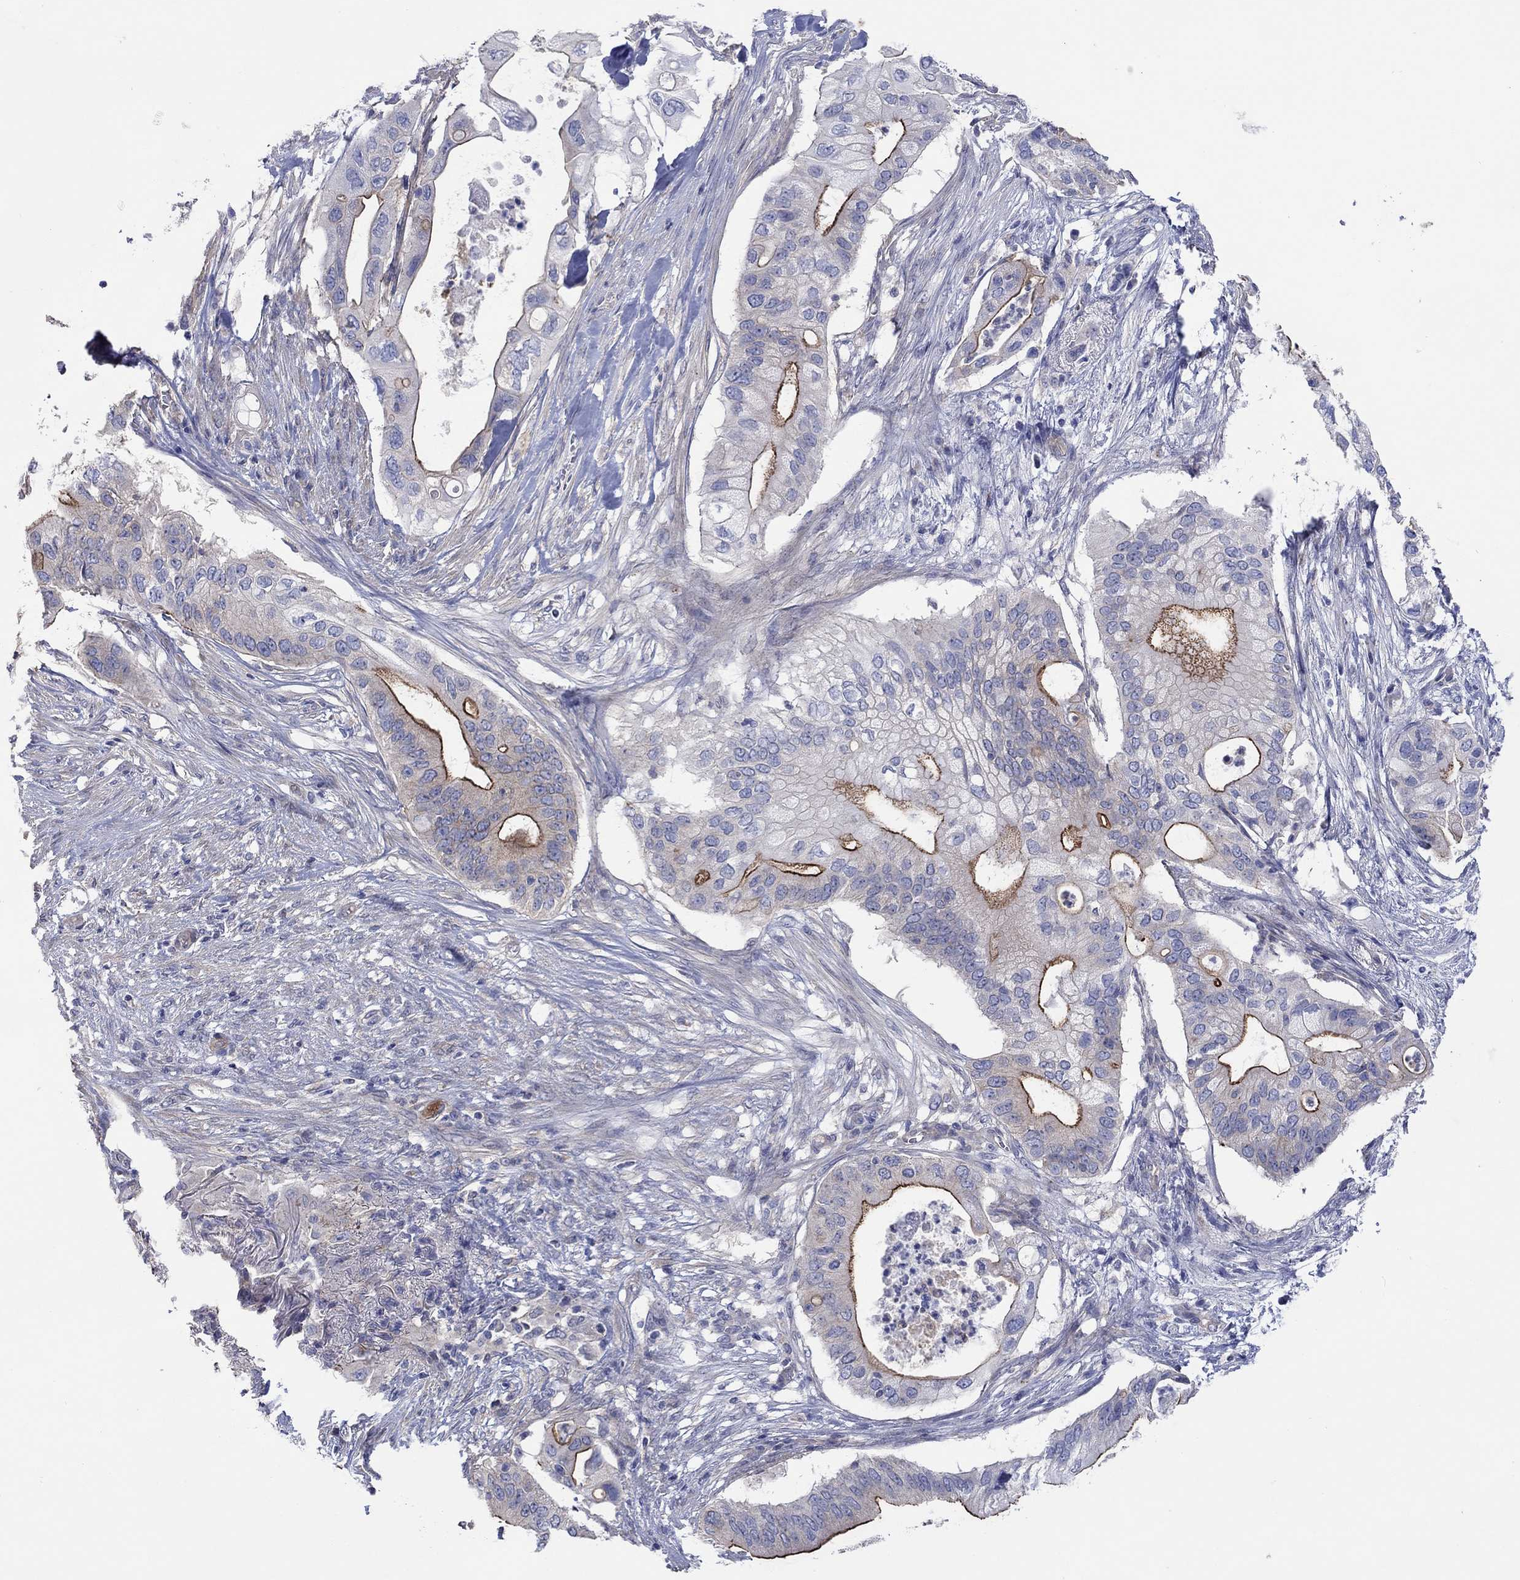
{"staining": {"intensity": "strong", "quantity": "<25%", "location": "cytoplasmic/membranous"}, "tissue": "pancreatic cancer", "cell_type": "Tumor cells", "image_type": "cancer", "snomed": [{"axis": "morphology", "description": "Adenocarcinoma, NOS"}, {"axis": "topography", "description": "Pancreas"}], "caption": "Human pancreatic cancer stained with a brown dye shows strong cytoplasmic/membranous positive staining in about <25% of tumor cells.", "gene": "TPRN", "patient": {"sex": "female", "age": 72}}